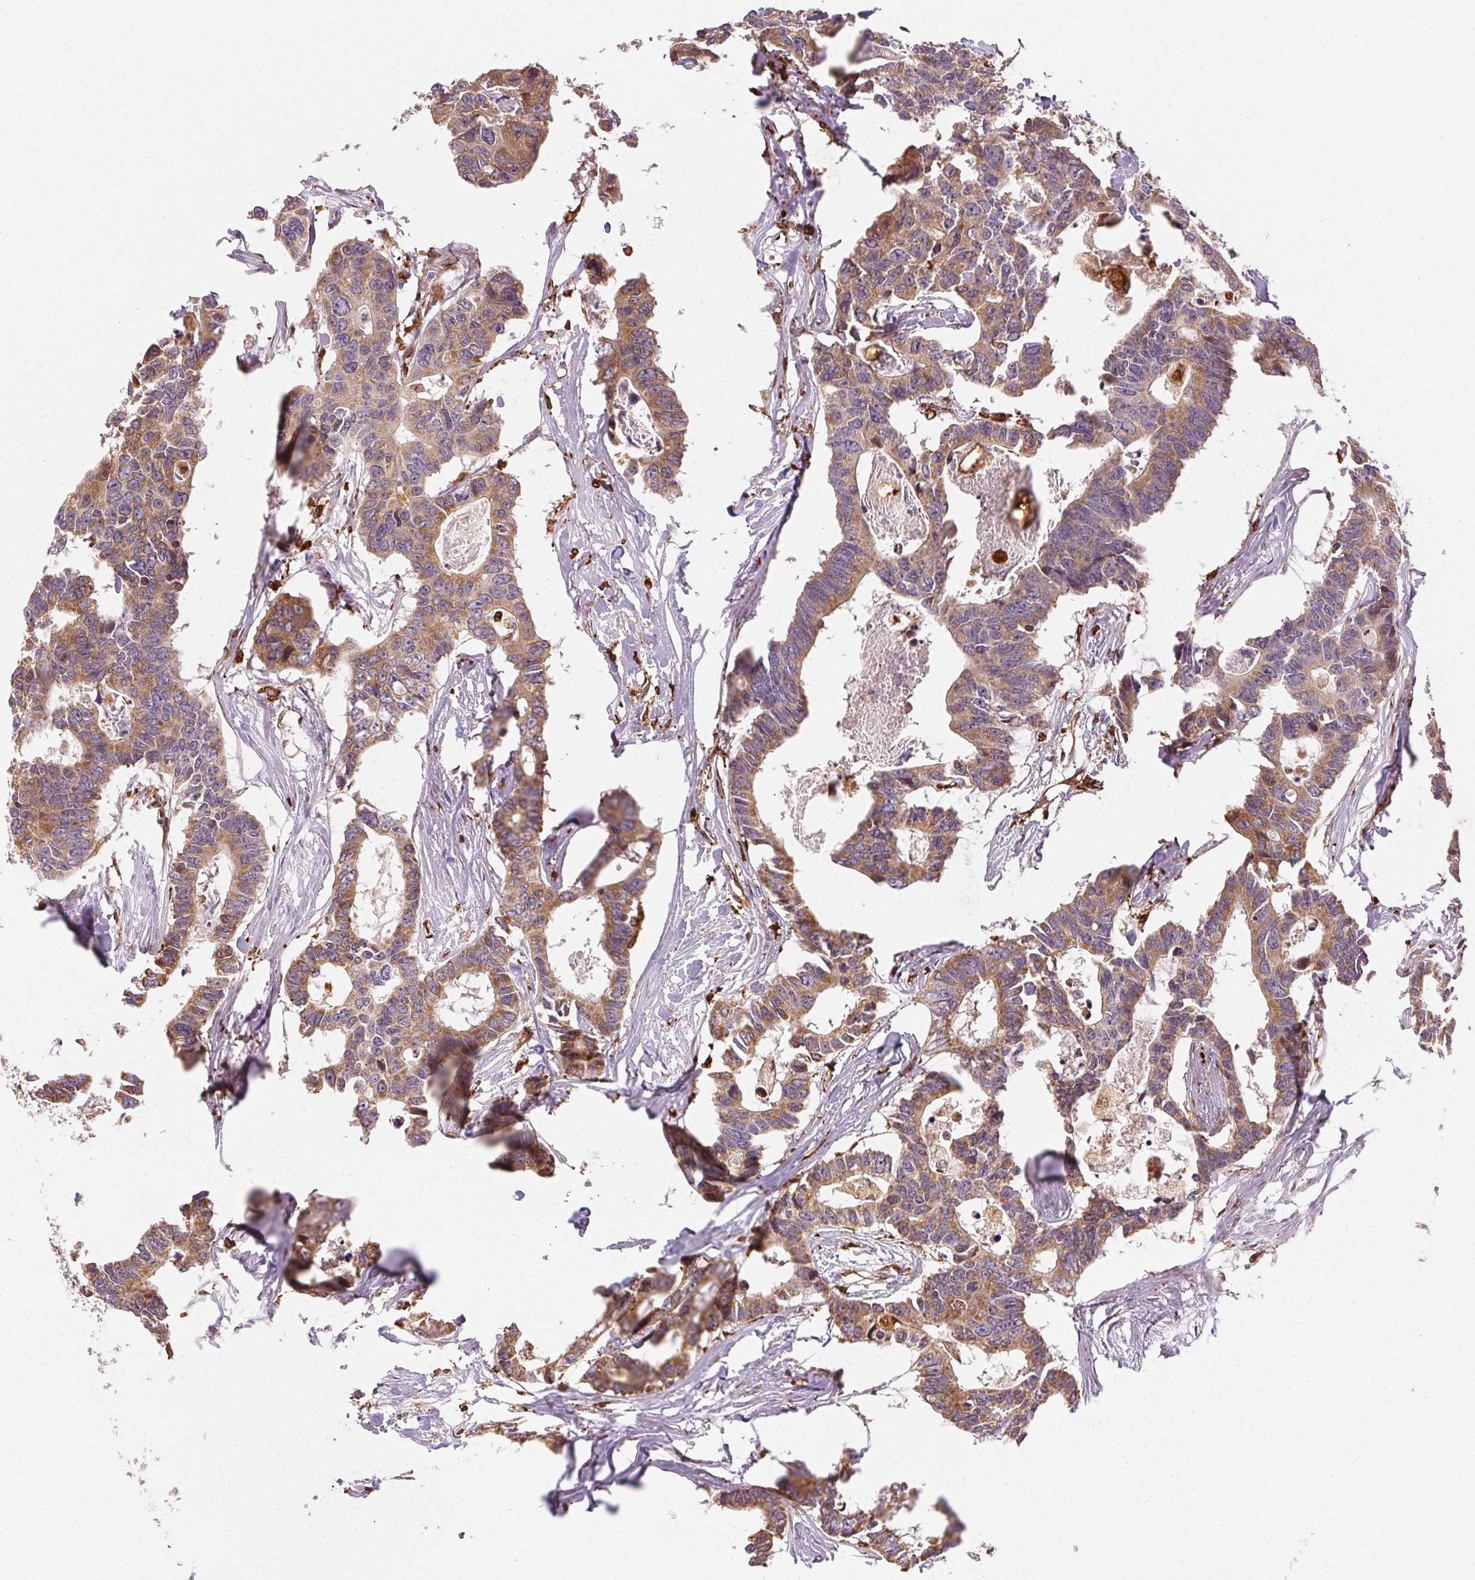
{"staining": {"intensity": "moderate", "quantity": ">75%", "location": "cytoplasmic/membranous"}, "tissue": "colorectal cancer", "cell_type": "Tumor cells", "image_type": "cancer", "snomed": [{"axis": "morphology", "description": "Adenocarcinoma, NOS"}, {"axis": "topography", "description": "Rectum"}], "caption": "Moderate cytoplasmic/membranous expression is appreciated in about >75% of tumor cells in colorectal cancer.", "gene": "RNASET2", "patient": {"sex": "male", "age": 57}}